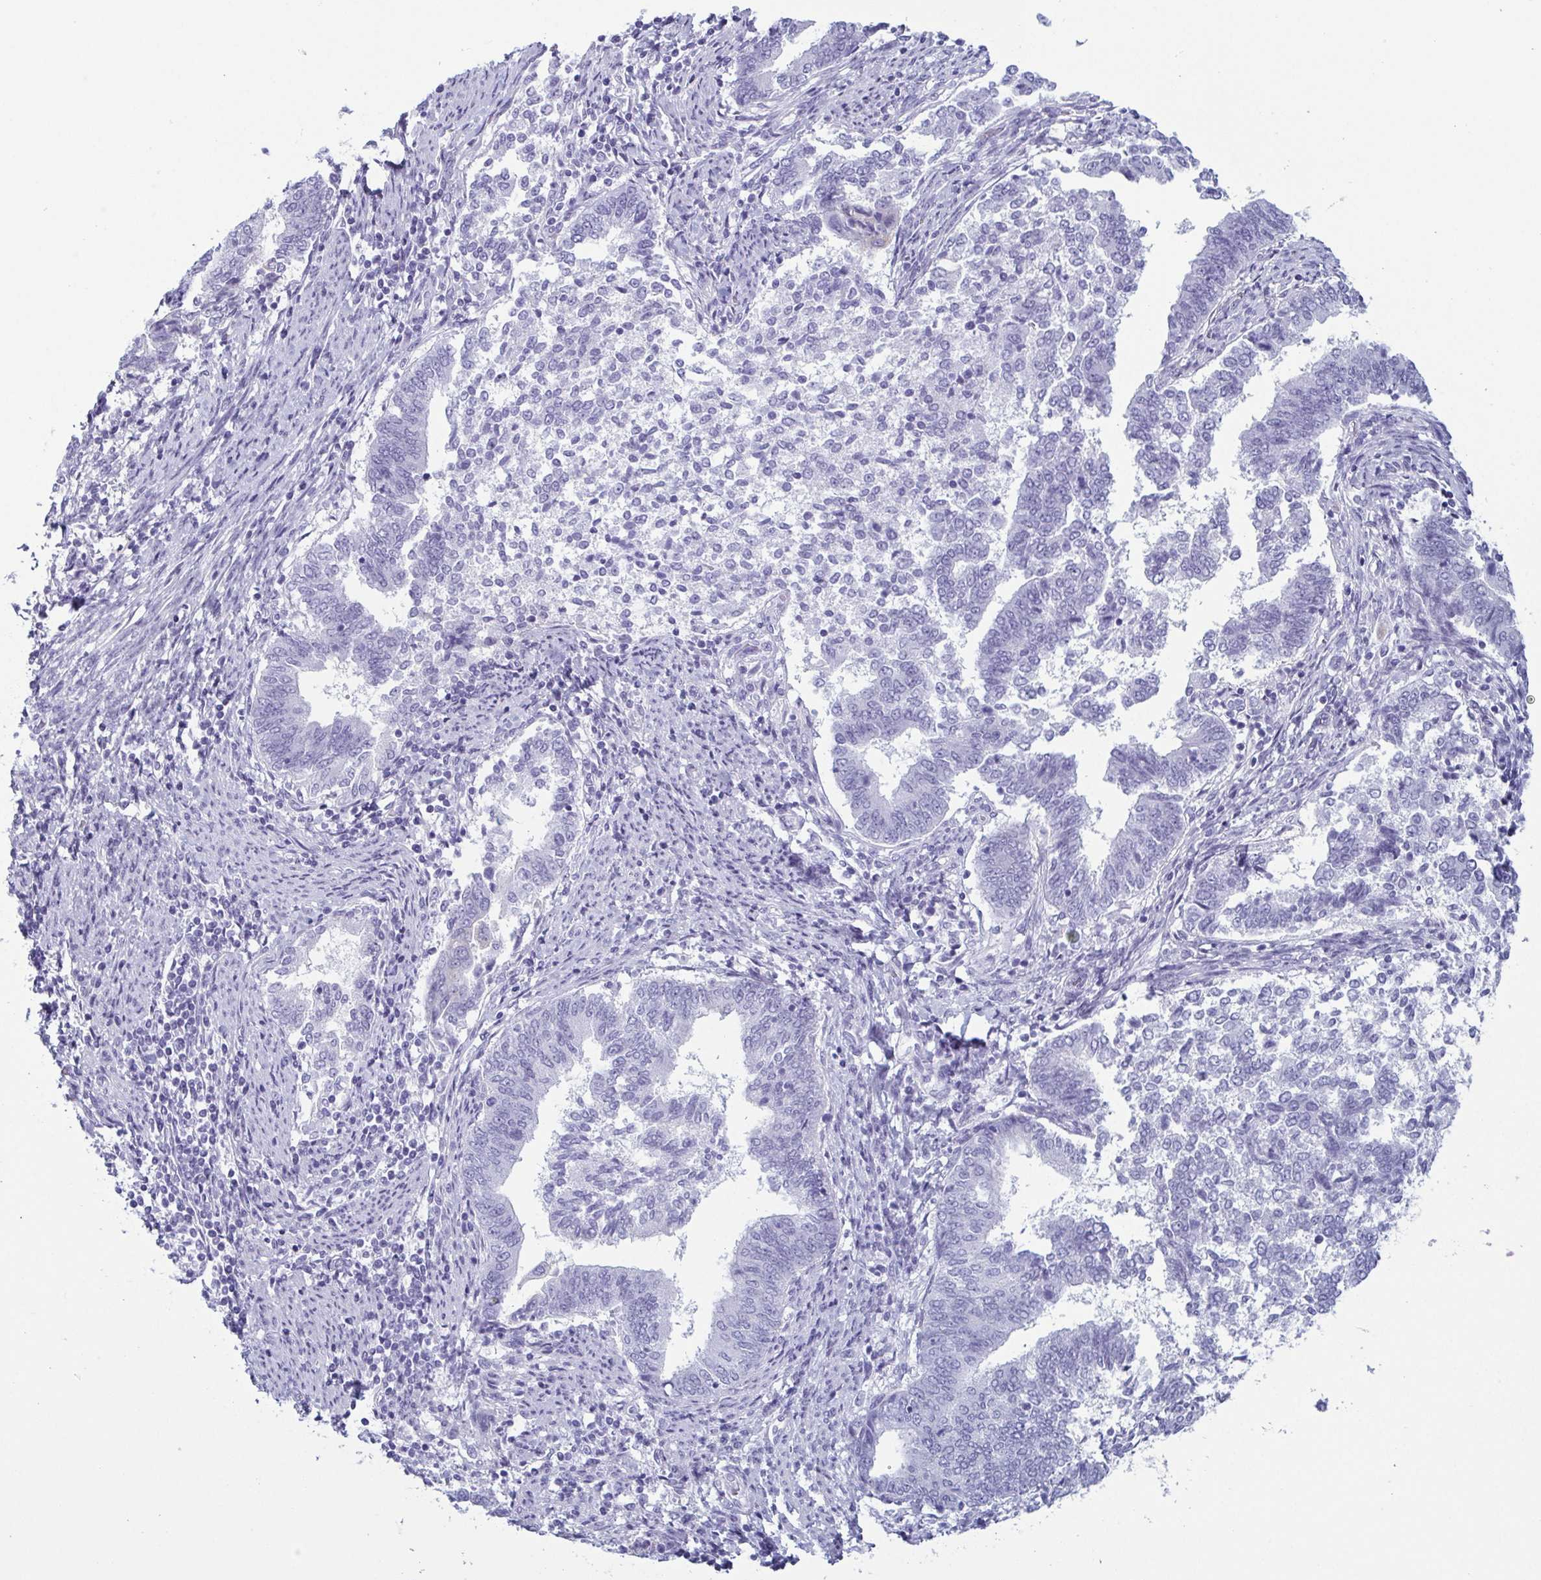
{"staining": {"intensity": "negative", "quantity": "none", "location": "none"}, "tissue": "endometrial cancer", "cell_type": "Tumor cells", "image_type": "cancer", "snomed": [{"axis": "morphology", "description": "Adenocarcinoma, NOS"}, {"axis": "topography", "description": "Endometrium"}], "caption": "Immunohistochemical staining of human endometrial adenocarcinoma exhibits no significant expression in tumor cells. The staining is performed using DAB (3,3'-diaminobenzidine) brown chromogen with nuclei counter-stained in using hematoxylin.", "gene": "KRT10", "patient": {"sex": "female", "age": 65}}